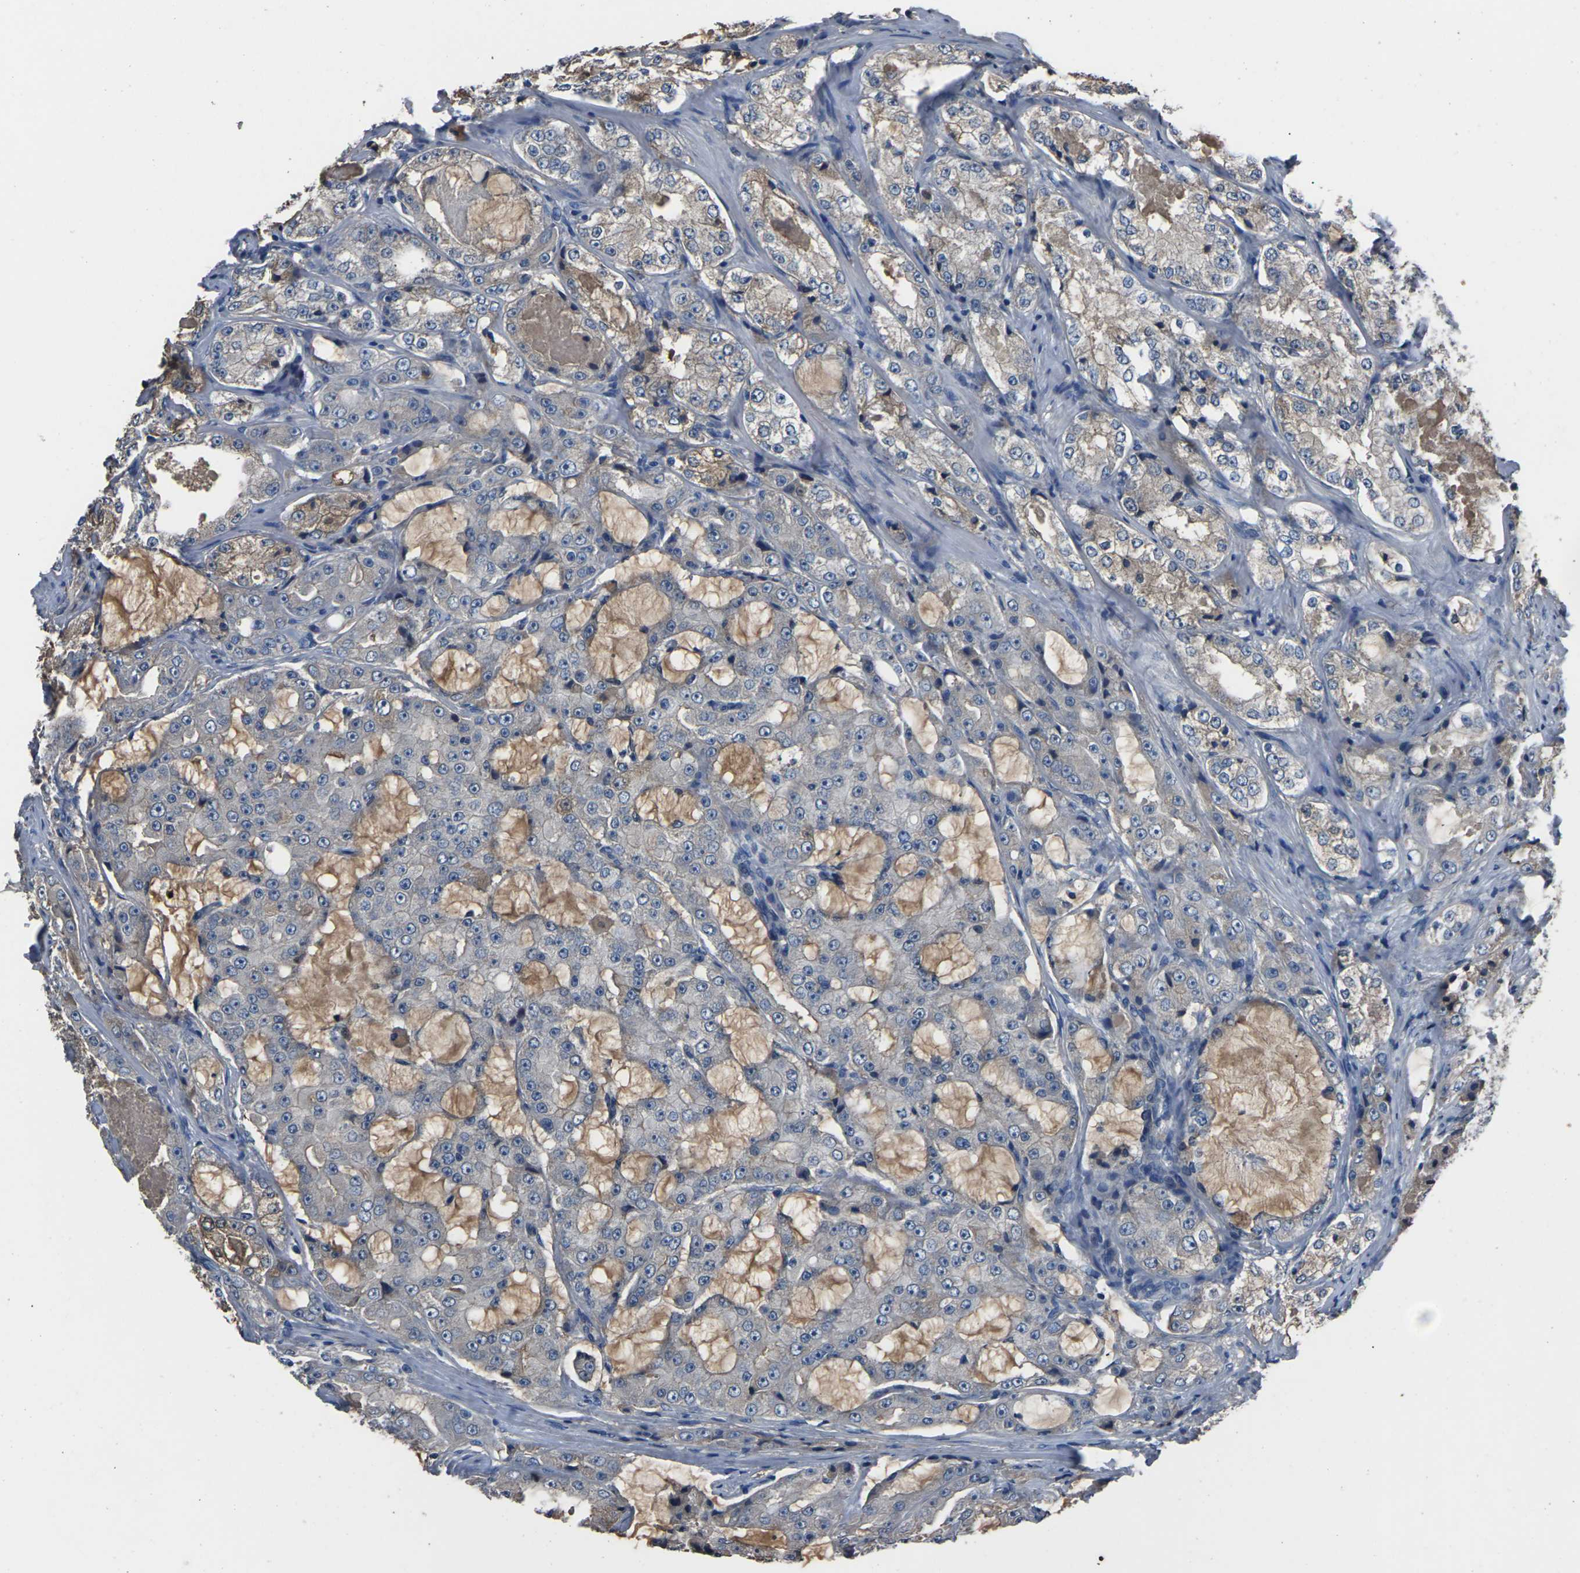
{"staining": {"intensity": "negative", "quantity": "none", "location": "none"}, "tissue": "prostate cancer", "cell_type": "Tumor cells", "image_type": "cancer", "snomed": [{"axis": "morphology", "description": "Adenocarcinoma, High grade"}, {"axis": "topography", "description": "Prostate"}], "caption": "Tumor cells are negative for brown protein staining in prostate cancer. (DAB IHC with hematoxylin counter stain).", "gene": "LEP", "patient": {"sex": "male", "age": 73}}